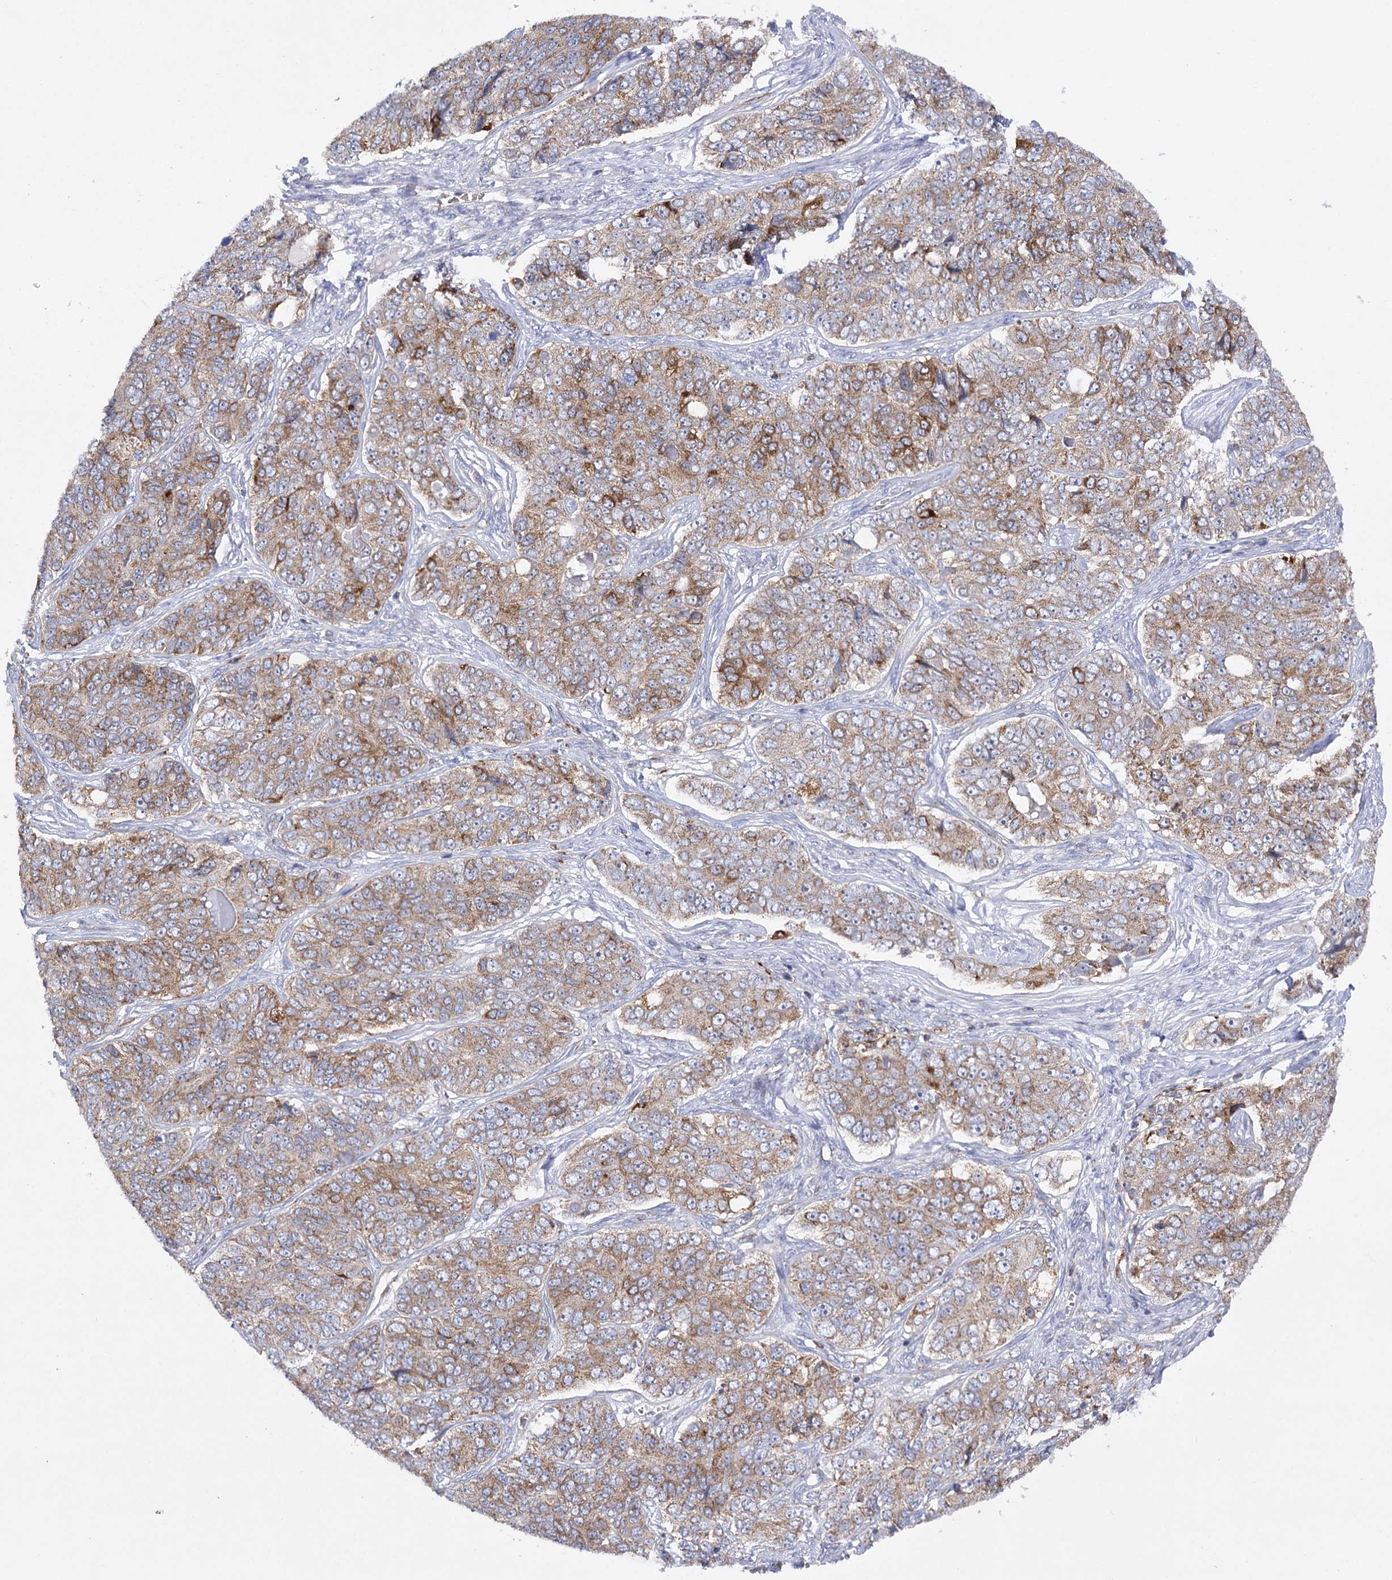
{"staining": {"intensity": "moderate", "quantity": ">75%", "location": "cytoplasmic/membranous"}, "tissue": "ovarian cancer", "cell_type": "Tumor cells", "image_type": "cancer", "snomed": [{"axis": "morphology", "description": "Carcinoma, endometroid"}, {"axis": "topography", "description": "Ovary"}], "caption": "Endometroid carcinoma (ovarian) stained for a protein (brown) reveals moderate cytoplasmic/membranous positive staining in approximately >75% of tumor cells.", "gene": "COX15", "patient": {"sex": "female", "age": 51}}